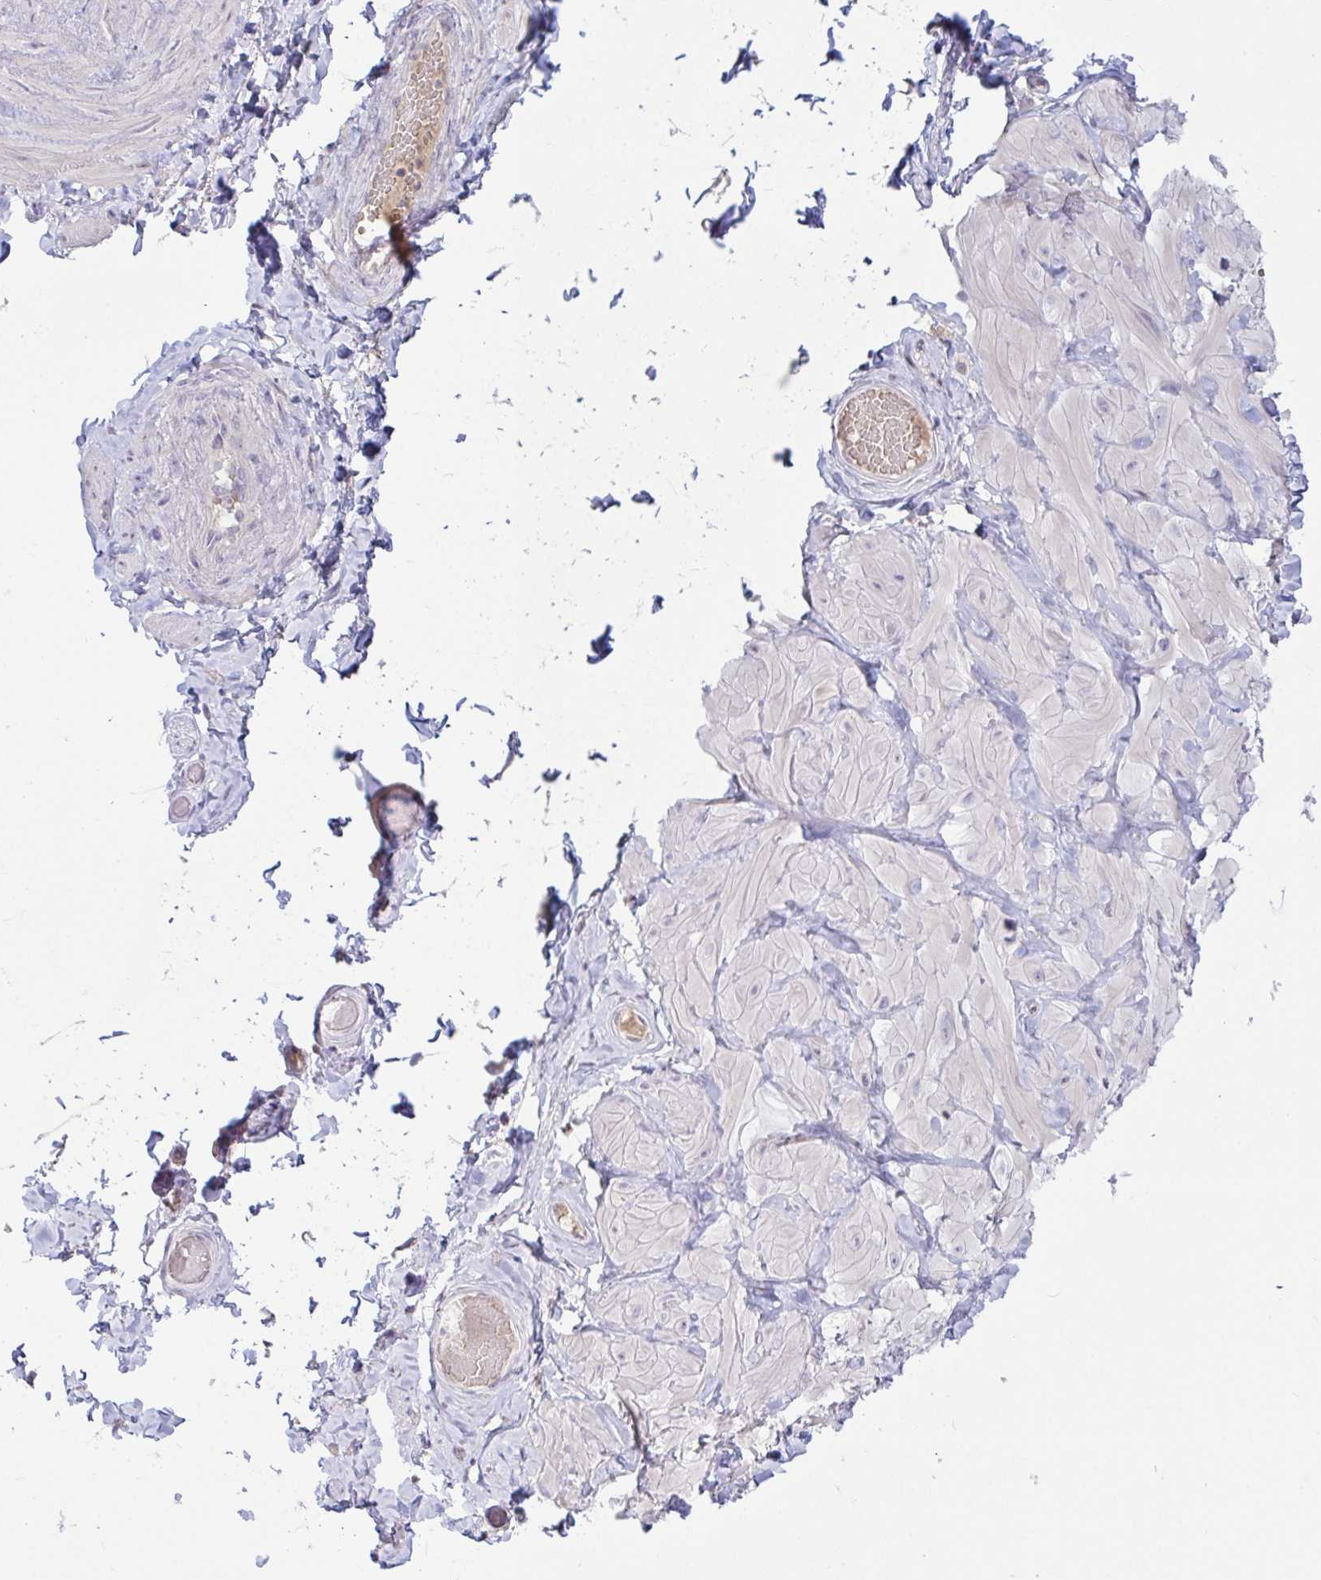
{"staining": {"intensity": "negative", "quantity": "none", "location": "none"}, "tissue": "adipose tissue", "cell_type": "Adipocytes", "image_type": "normal", "snomed": [{"axis": "morphology", "description": "Normal tissue, NOS"}, {"axis": "topography", "description": "Soft tissue"}, {"axis": "topography", "description": "Adipose tissue"}, {"axis": "topography", "description": "Vascular tissue"}, {"axis": "topography", "description": "Peripheral nerve tissue"}], "caption": "DAB immunohistochemical staining of unremarkable human adipose tissue shows no significant staining in adipocytes.", "gene": "MYC", "patient": {"sex": "male", "age": 29}}